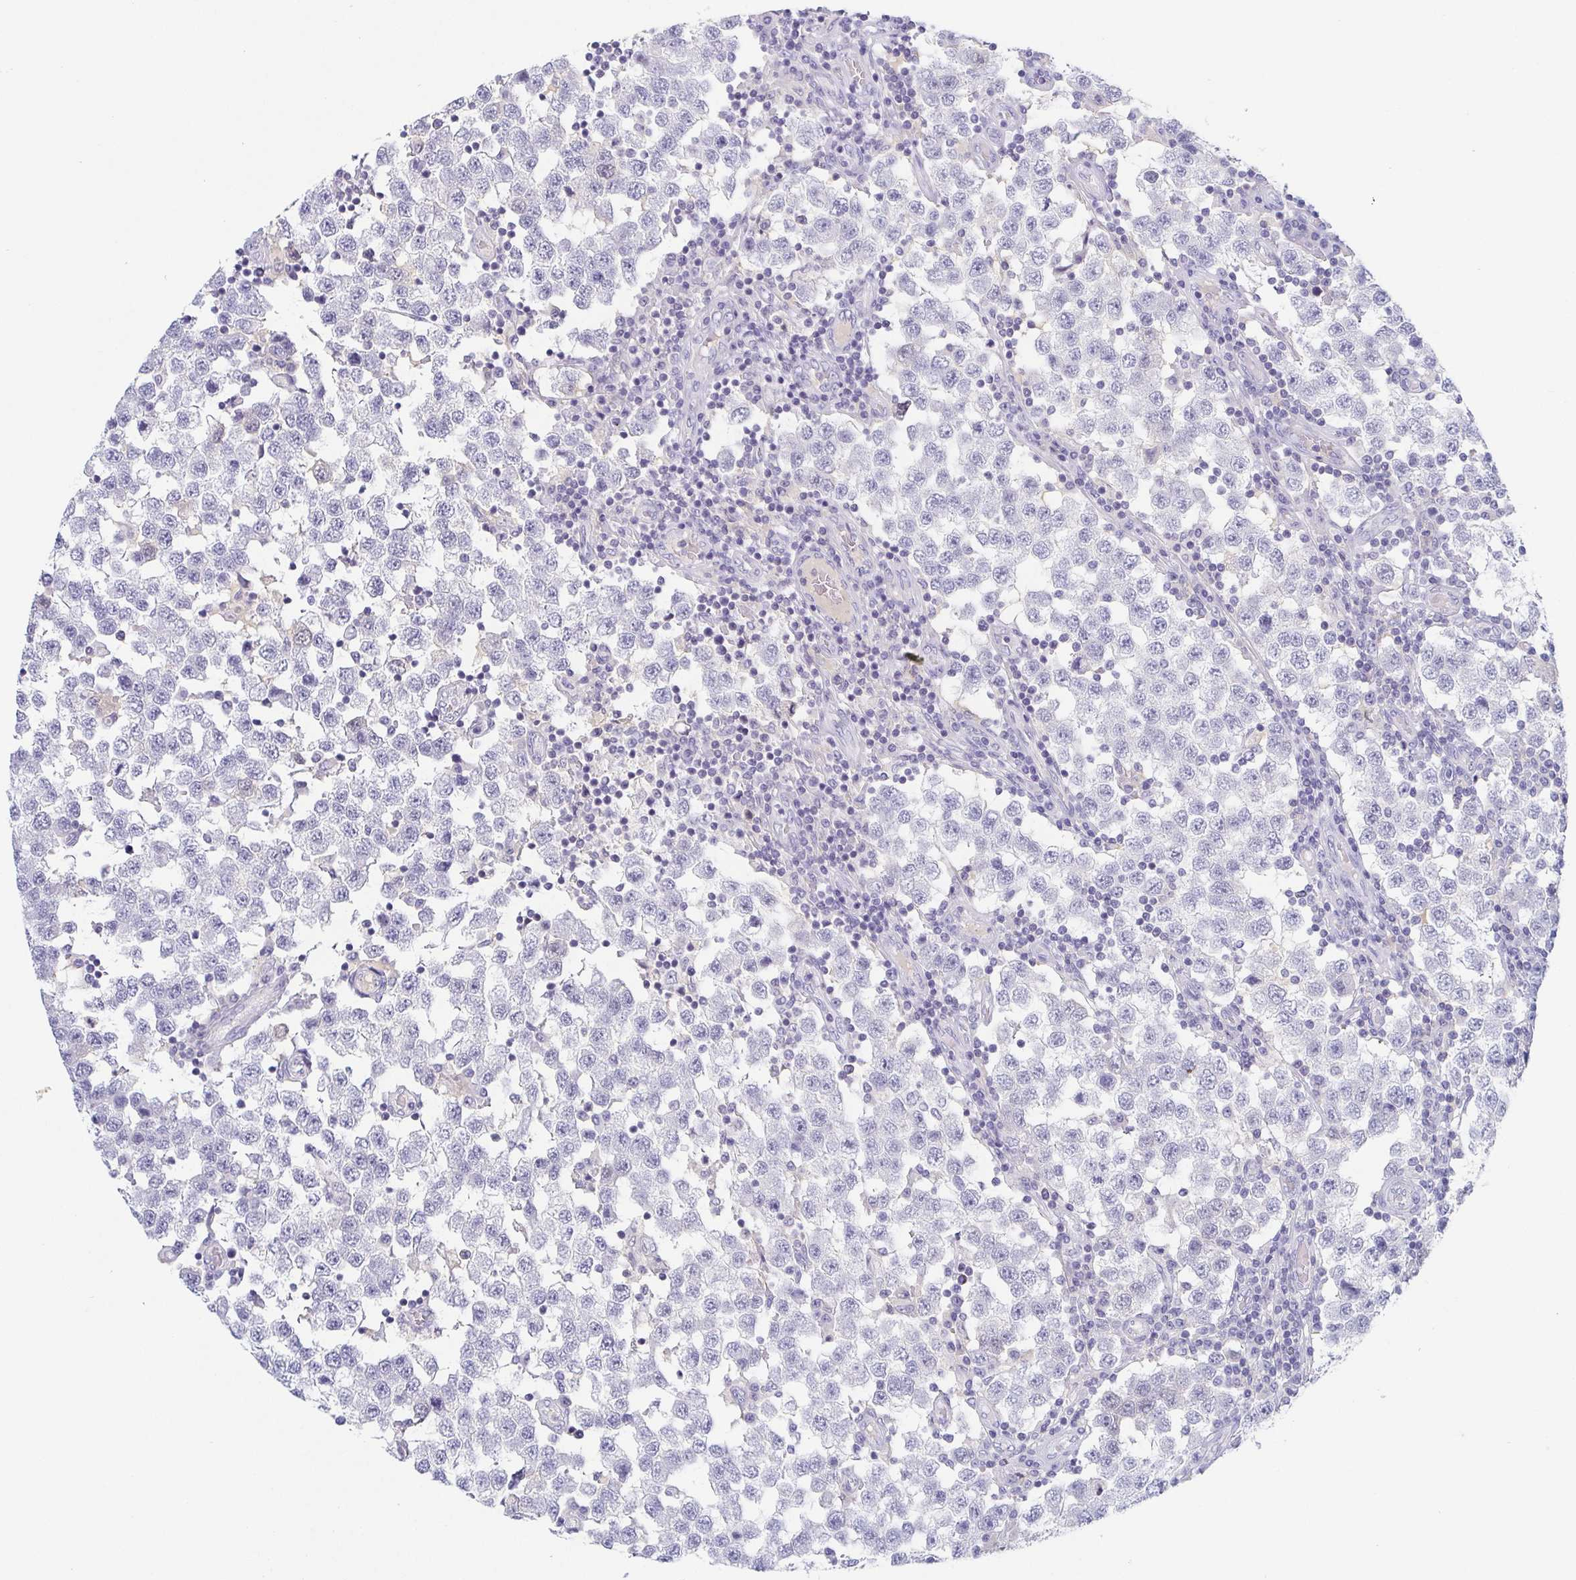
{"staining": {"intensity": "negative", "quantity": "none", "location": "none"}, "tissue": "testis cancer", "cell_type": "Tumor cells", "image_type": "cancer", "snomed": [{"axis": "morphology", "description": "Seminoma, NOS"}, {"axis": "topography", "description": "Testis"}], "caption": "High magnification brightfield microscopy of testis seminoma stained with DAB (brown) and counterstained with hematoxylin (blue): tumor cells show no significant expression.", "gene": "RHOV", "patient": {"sex": "male", "age": 34}}